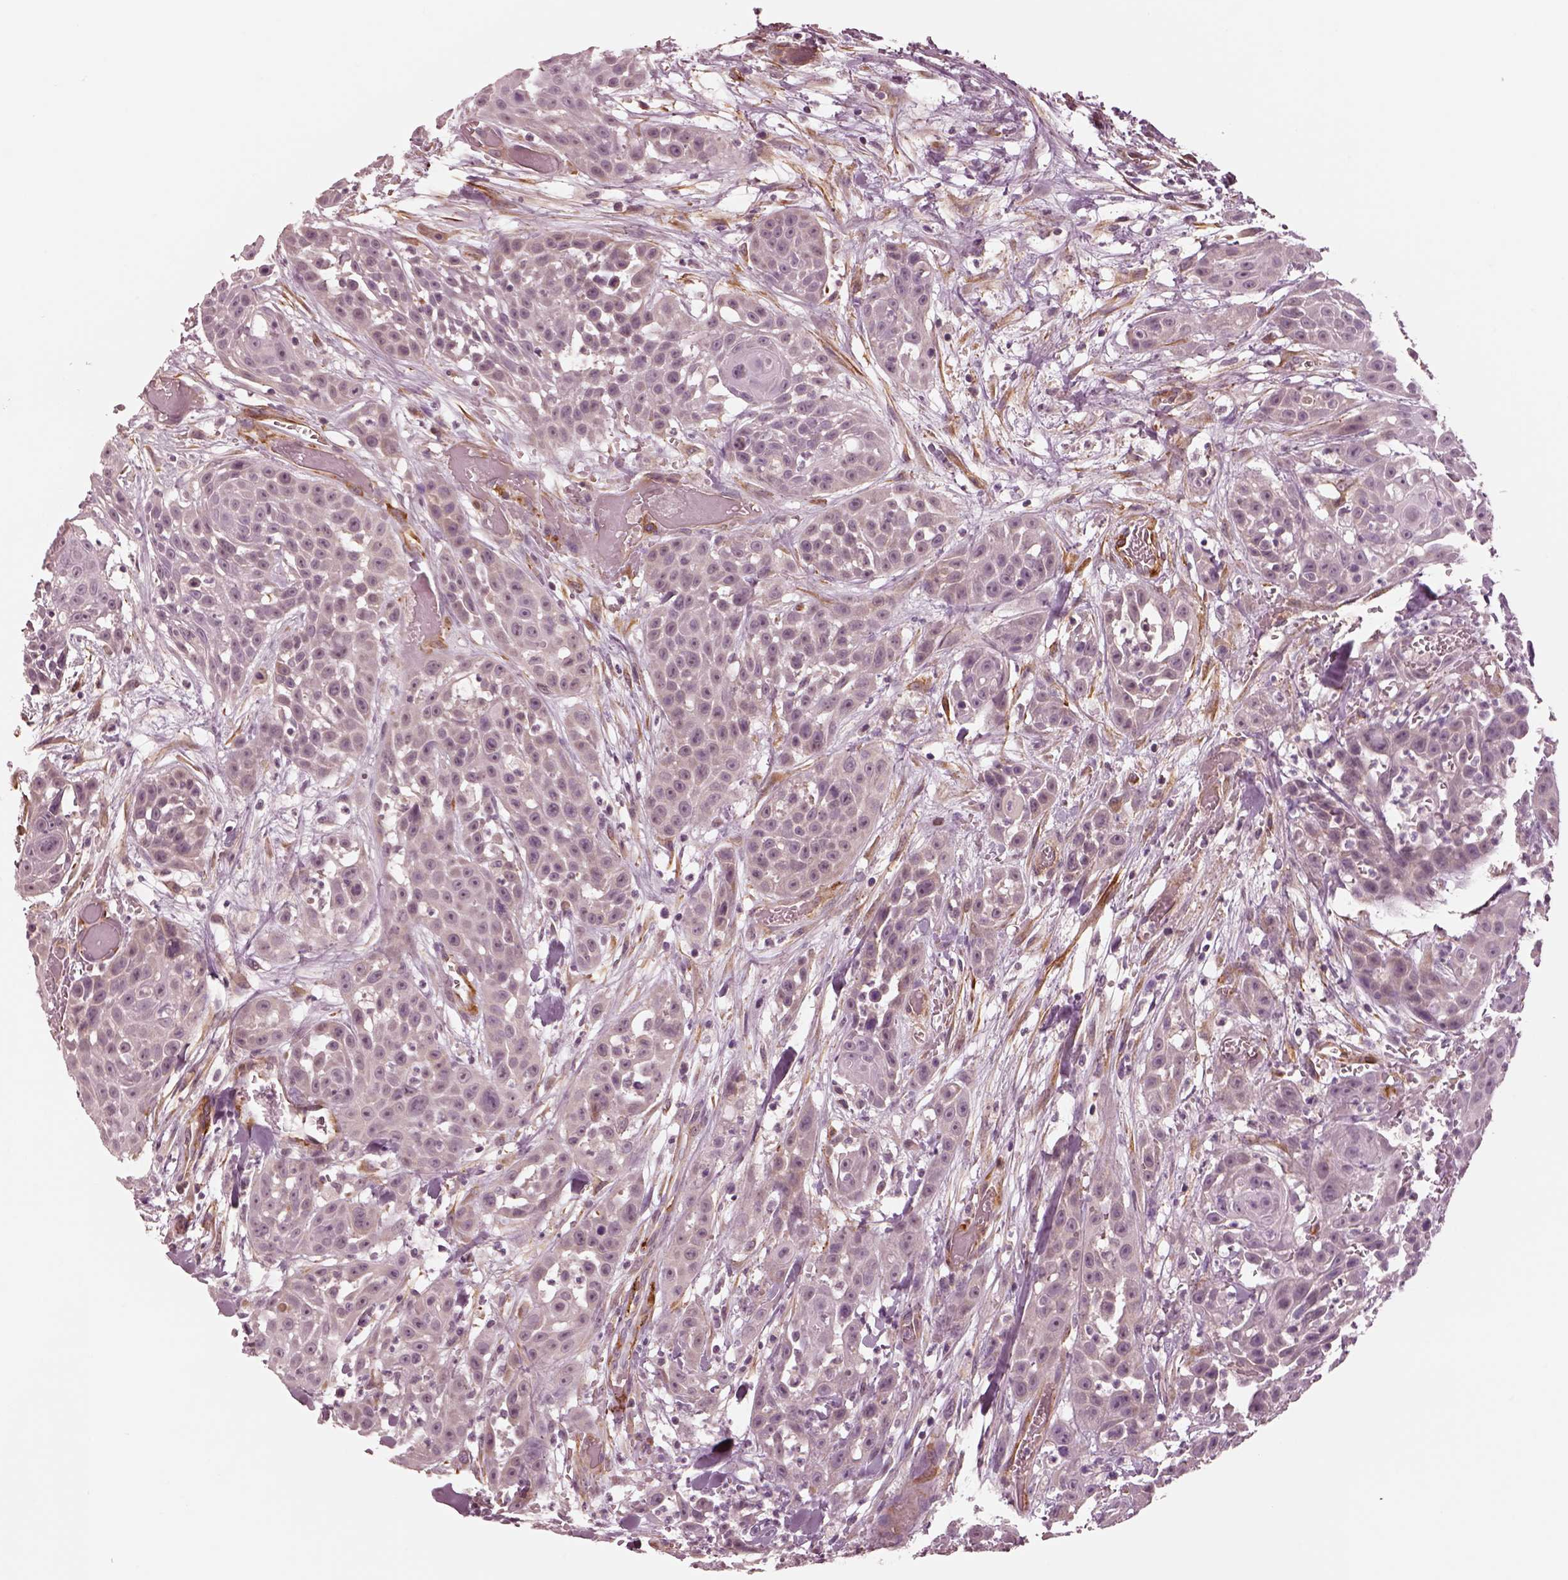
{"staining": {"intensity": "negative", "quantity": "none", "location": "none"}, "tissue": "head and neck cancer", "cell_type": "Tumor cells", "image_type": "cancer", "snomed": [{"axis": "morphology", "description": "Squamous cell carcinoma, NOS"}, {"axis": "topography", "description": "Oral tissue"}, {"axis": "topography", "description": "Head-Neck"}], "caption": "A histopathology image of human head and neck cancer is negative for staining in tumor cells. (DAB (3,3'-diaminobenzidine) immunohistochemistry, high magnification).", "gene": "DNAAF9", "patient": {"sex": "male", "age": 81}}